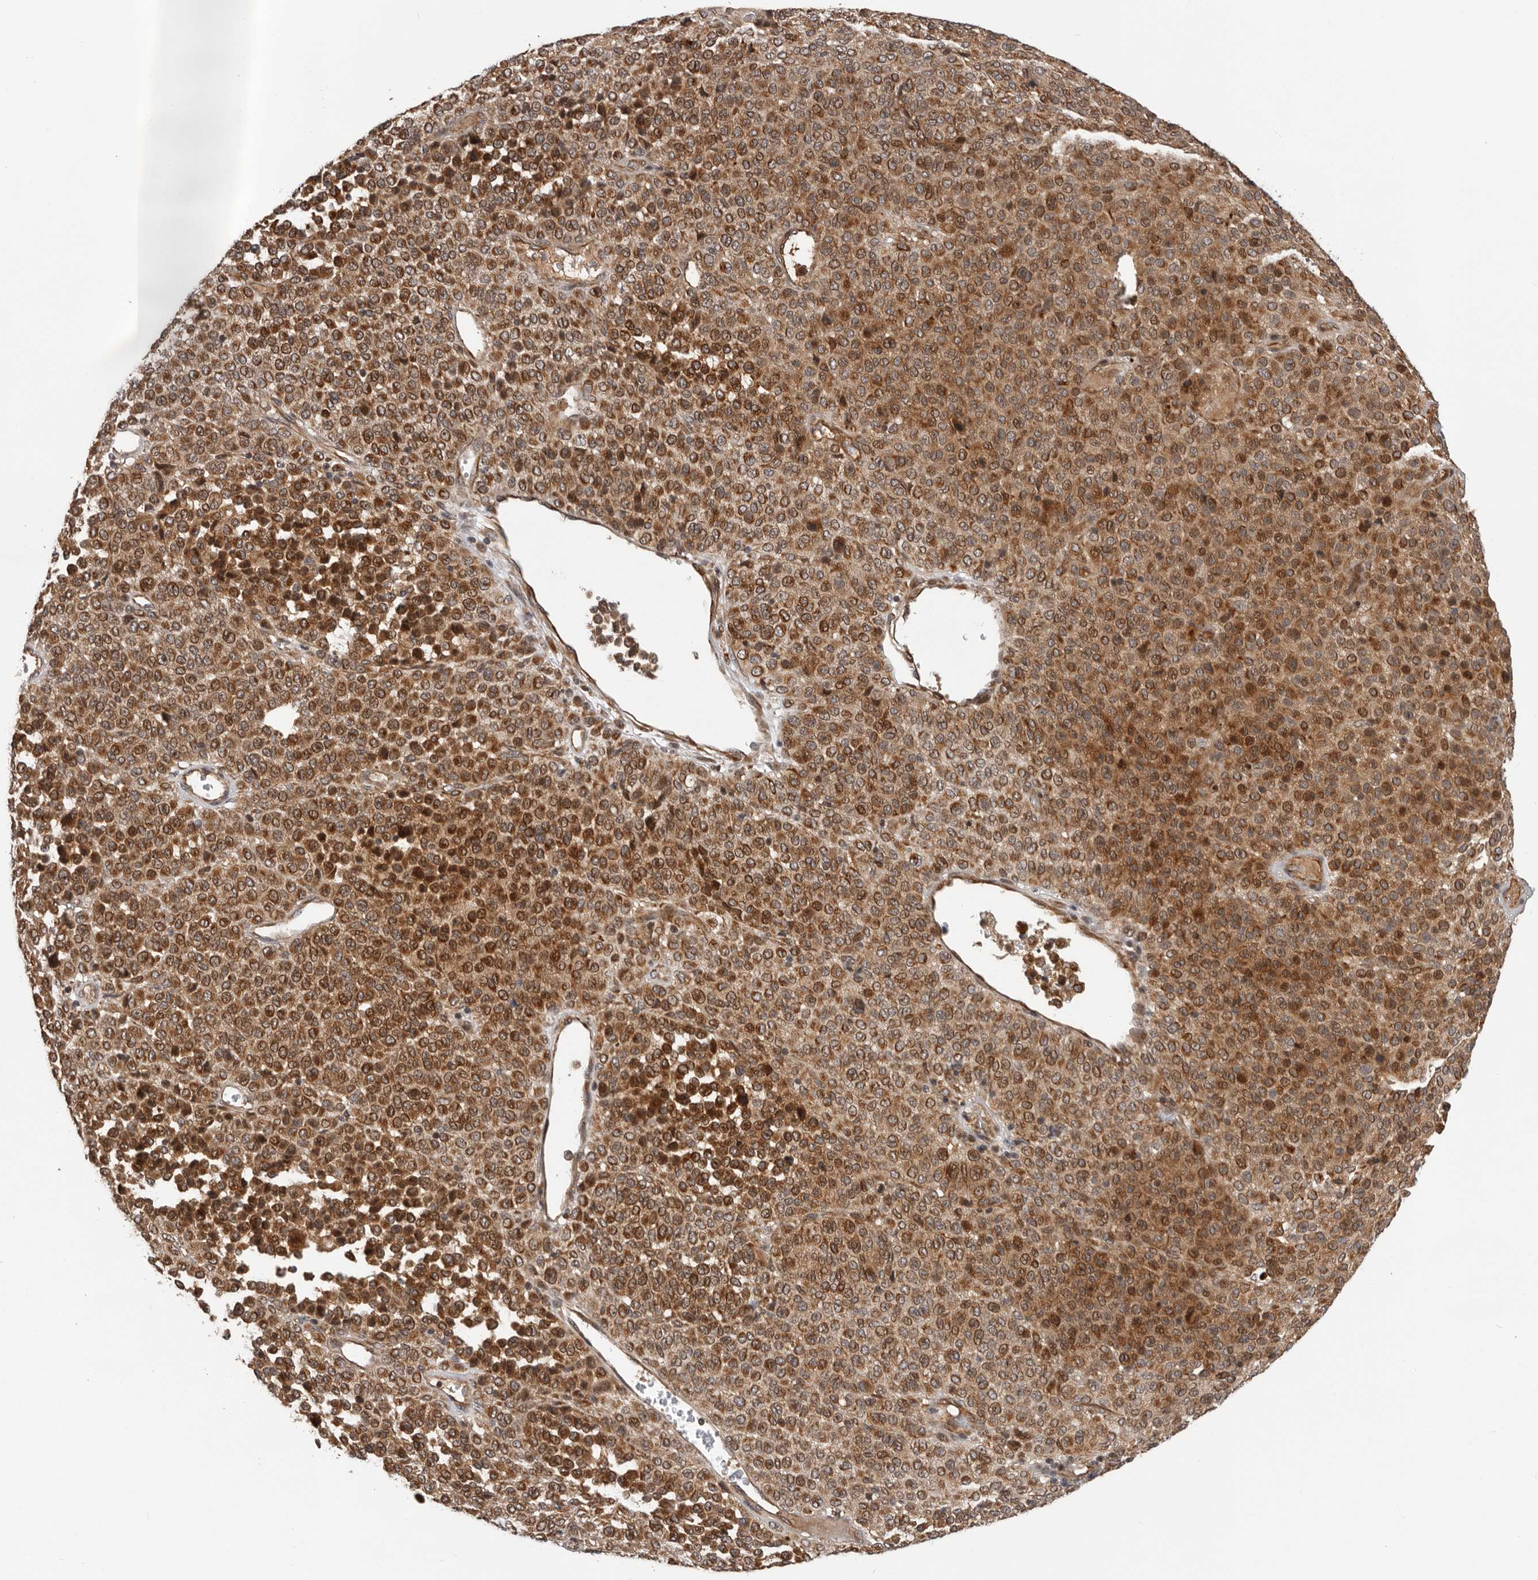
{"staining": {"intensity": "strong", "quantity": ">75%", "location": "cytoplasmic/membranous"}, "tissue": "melanoma", "cell_type": "Tumor cells", "image_type": "cancer", "snomed": [{"axis": "morphology", "description": "Malignant melanoma, Metastatic site"}, {"axis": "topography", "description": "Pancreas"}], "caption": "A brown stain highlights strong cytoplasmic/membranous expression of a protein in malignant melanoma (metastatic site) tumor cells. (DAB (3,3'-diaminobenzidine) = brown stain, brightfield microscopy at high magnification).", "gene": "RNF157", "patient": {"sex": "female", "age": 30}}